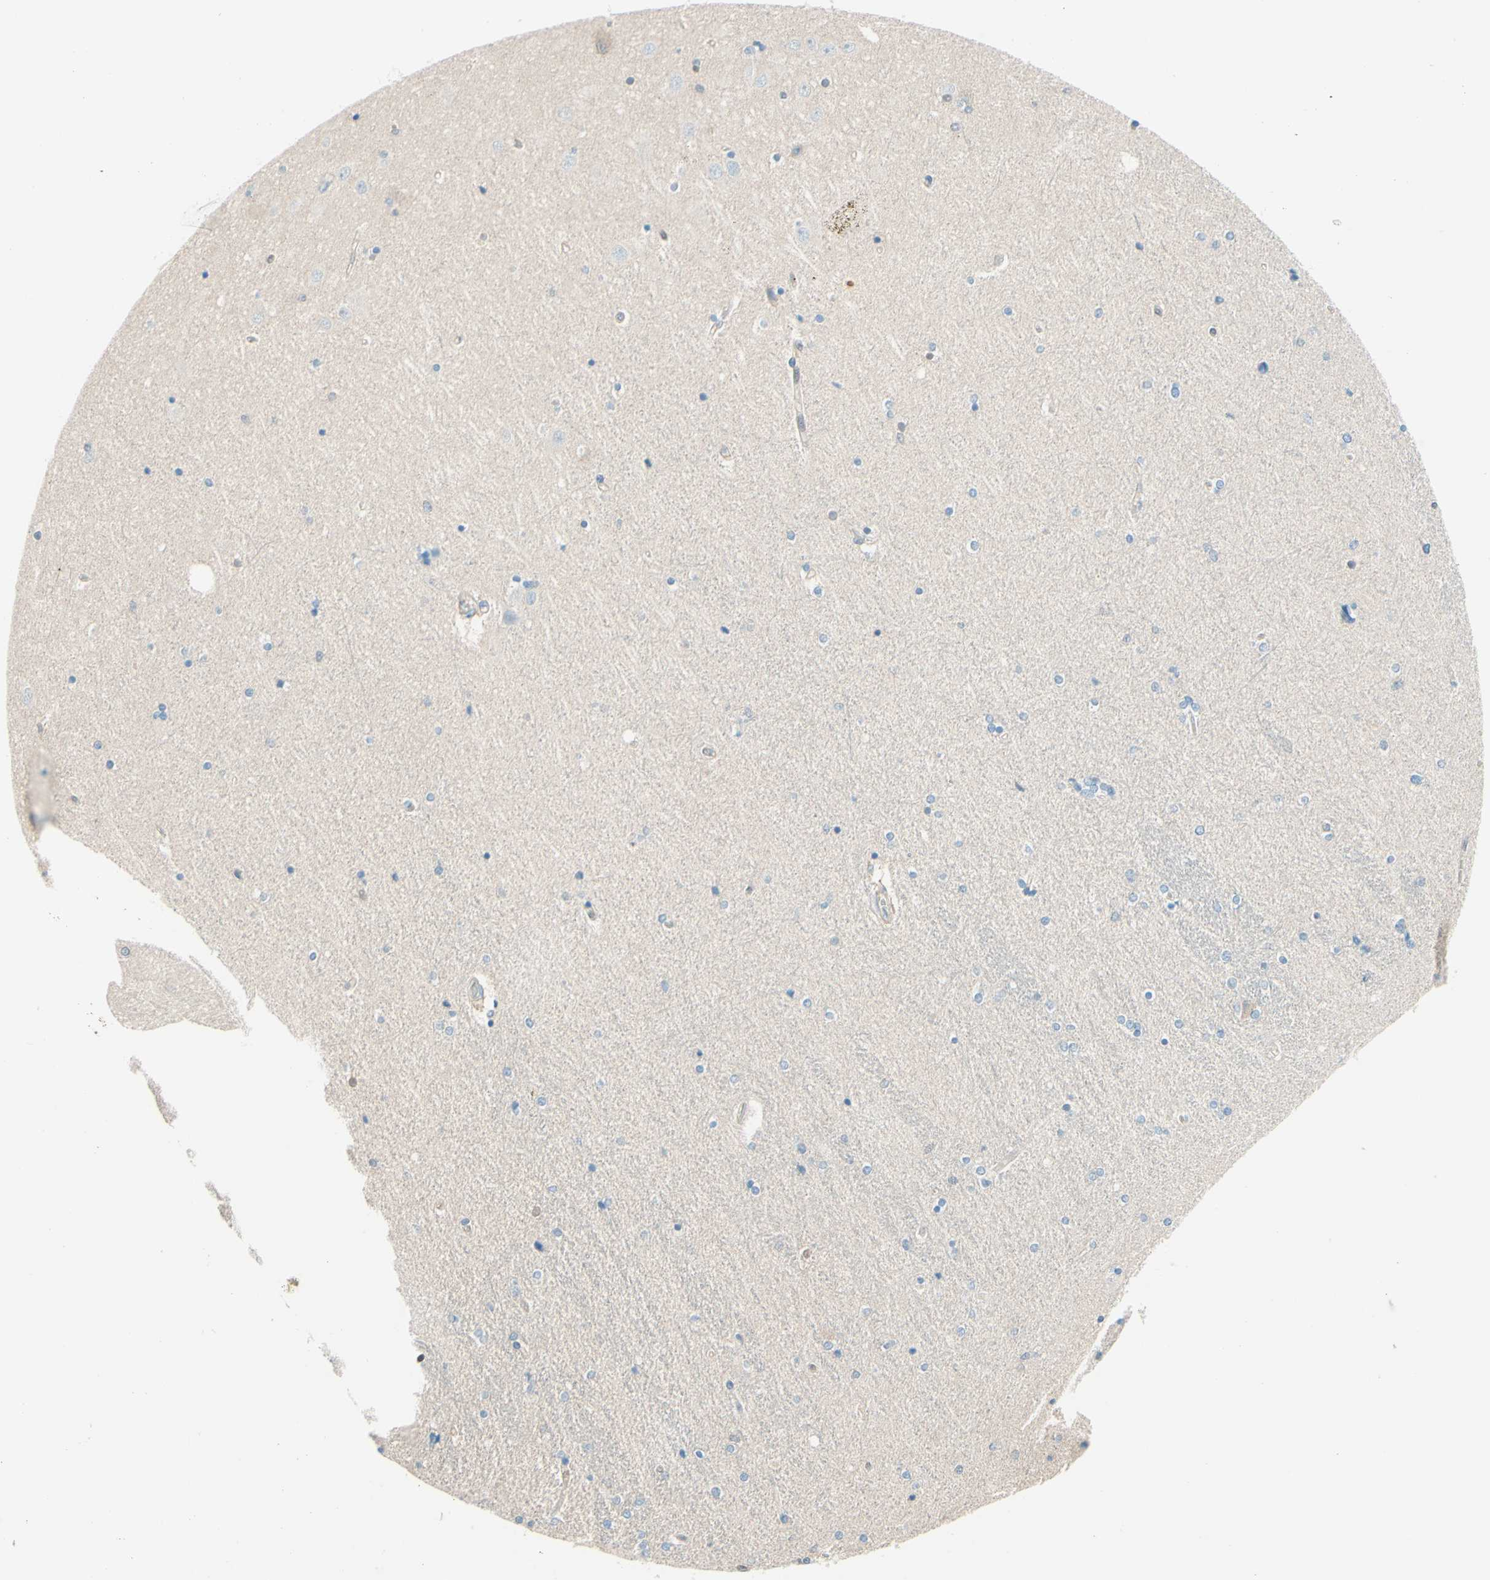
{"staining": {"intensity": "weak", "quantity": "<25%", "location": "cytoplasmic/membranous"}, "tissue": "hippocampus", "cell_type": "Glial cells", "image_type": "normal", "snomed": [{"axis": "morphology", "description": "Normal tissue, NOS"}, {"axis": "topography", "description": "Hippocampus"}], "caption": "Immunohistochemistry photomicrograph of unremarkable hippocampus: hippocampus stained with DAB (3,3'-diaminobenzidine) displays no significant protein expression in glial cells.", "gene": "UPK3B", "patient": {"sex": "female", "age": 54}}